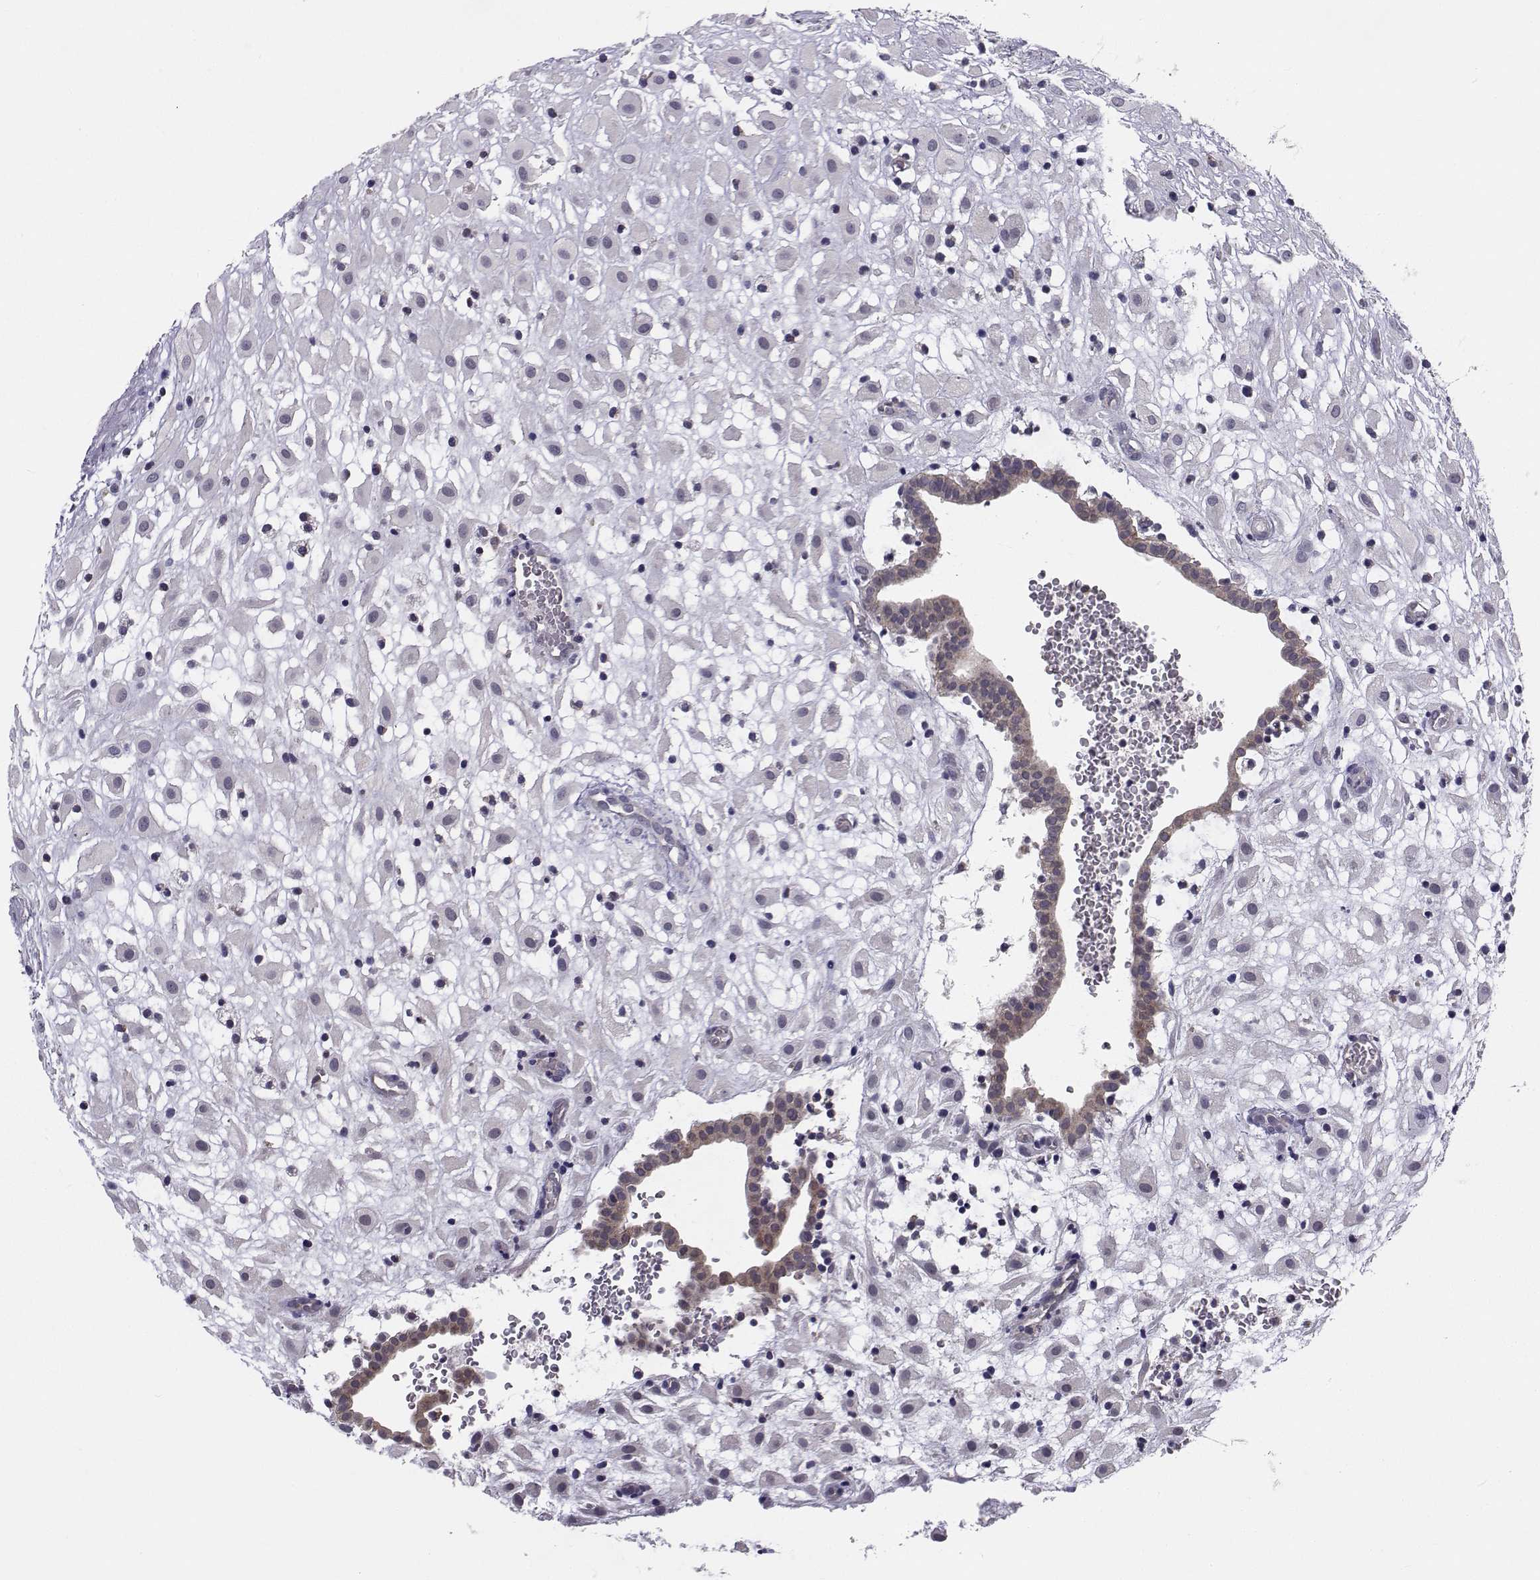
{"staining": {"intensity": "negative", "quantity": "none", "location": "none"}, "tissue": "placenta", "cell_type": "Decidual cells", "image_type": "normal", "snomed": [{"axis": "morphology", "description": "Normal tissue, NOS"}, {"axis": "topography", "description": "Placenta"}], "caption": "DAB immunohistochemical staining of unremarkable human placenta exhibits no significant expression in decidual cells. The staining was performed using DAB (3,3'-diaminobenzidine) to visualize the protein expression in brown, while the nuclei were stained in blue with hematoxylin (Magnification: 20x).", "gene": "ANGPT1", "patient": {"sex": "female", "age": 24}}